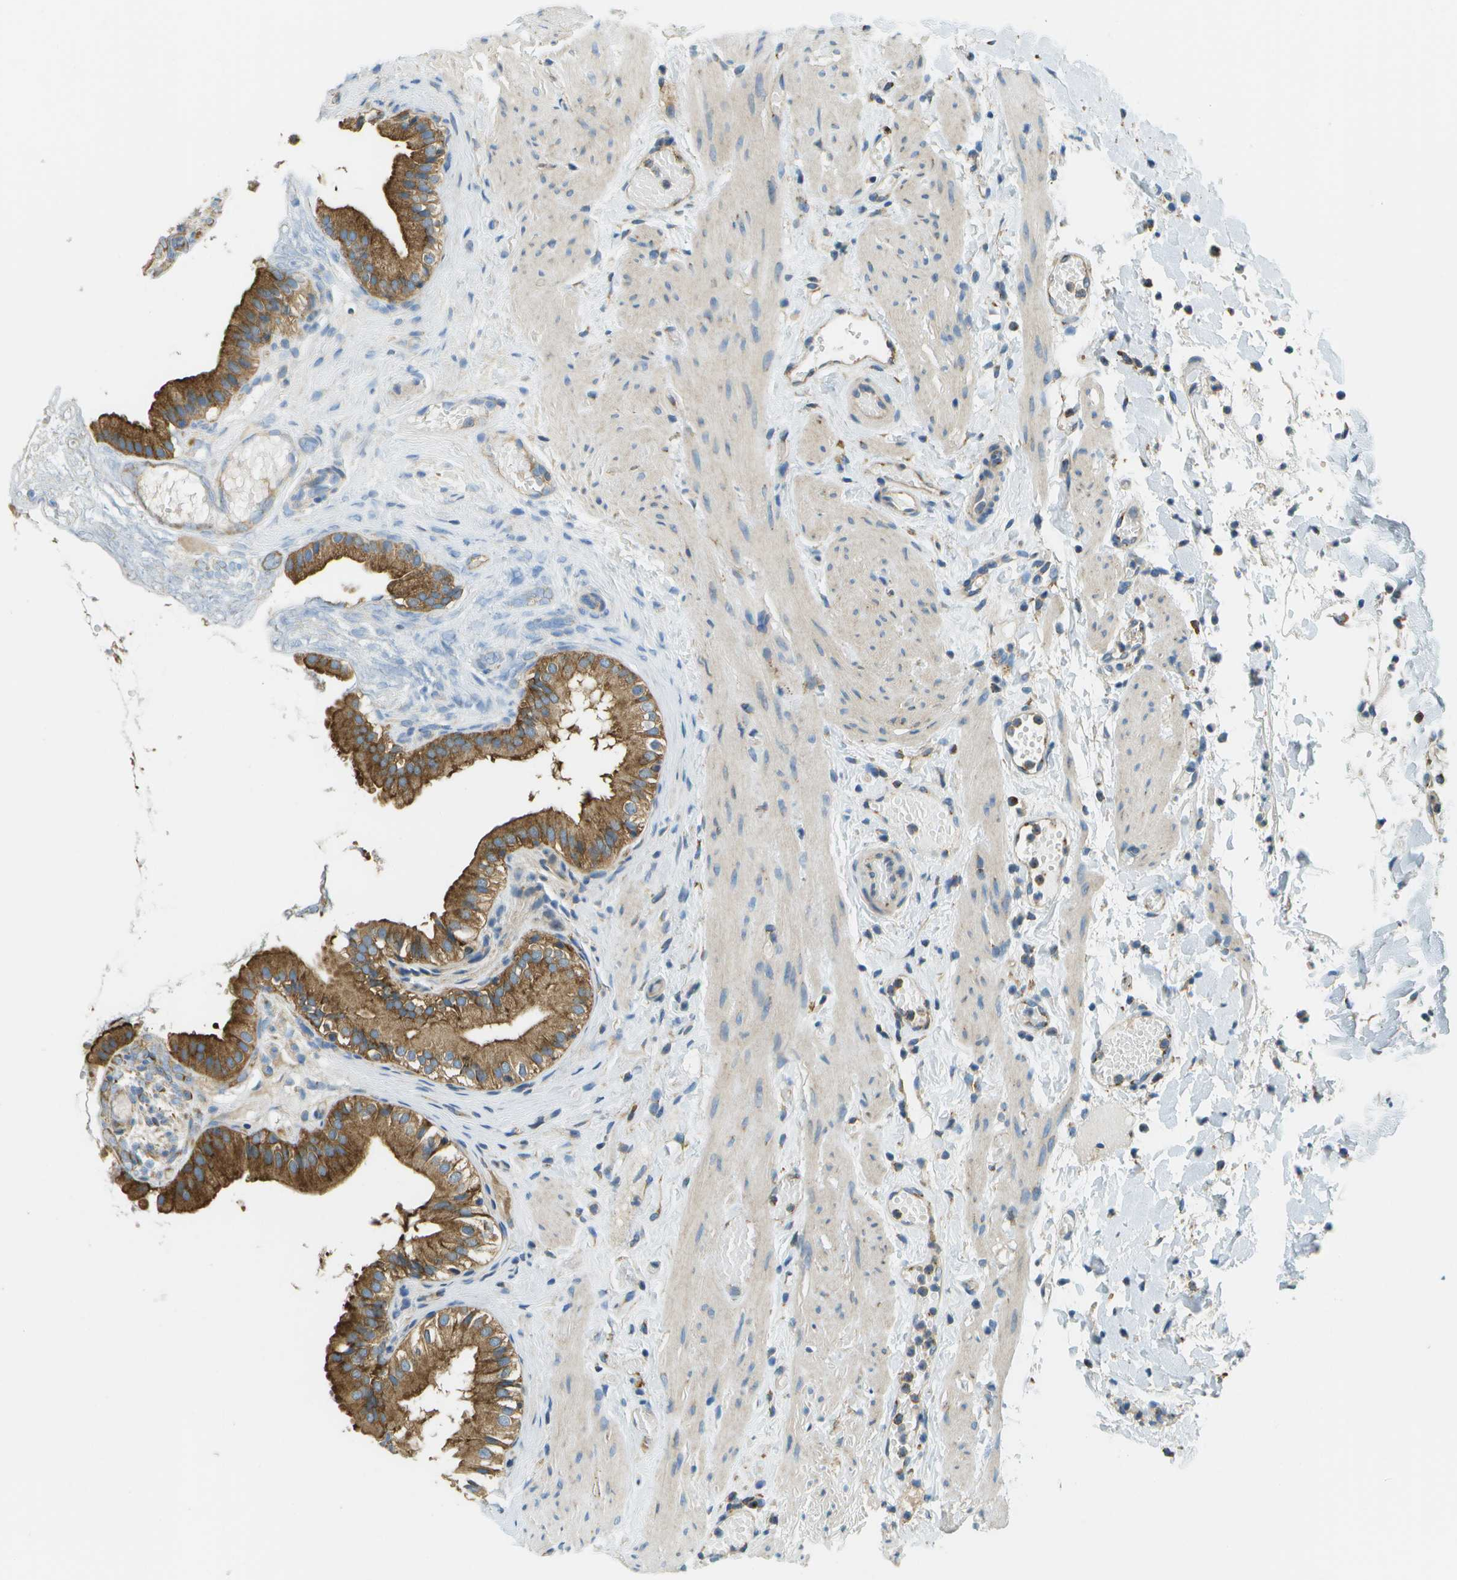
{"staining": {"intensity": "moderate", "quantity": ">75%", "location": "cytoplasmic/membranous"}, "tissue": "gallbladder", "cell_type": "Glandular cells", "image_type": "normal", "snomed": [{"axis": "morphology", "description": "Normal tissue, NOS"}, {"axis": "topography", "description": "Gallbladder"}], "caption": "The micrograph demonstrates a brown stain indicating the presence of a protein in the cytoplasmic/membranous of glandular cells in gallbladder.", "gene": "CLTC", "patient": {"sex": "female", "age": 26}}